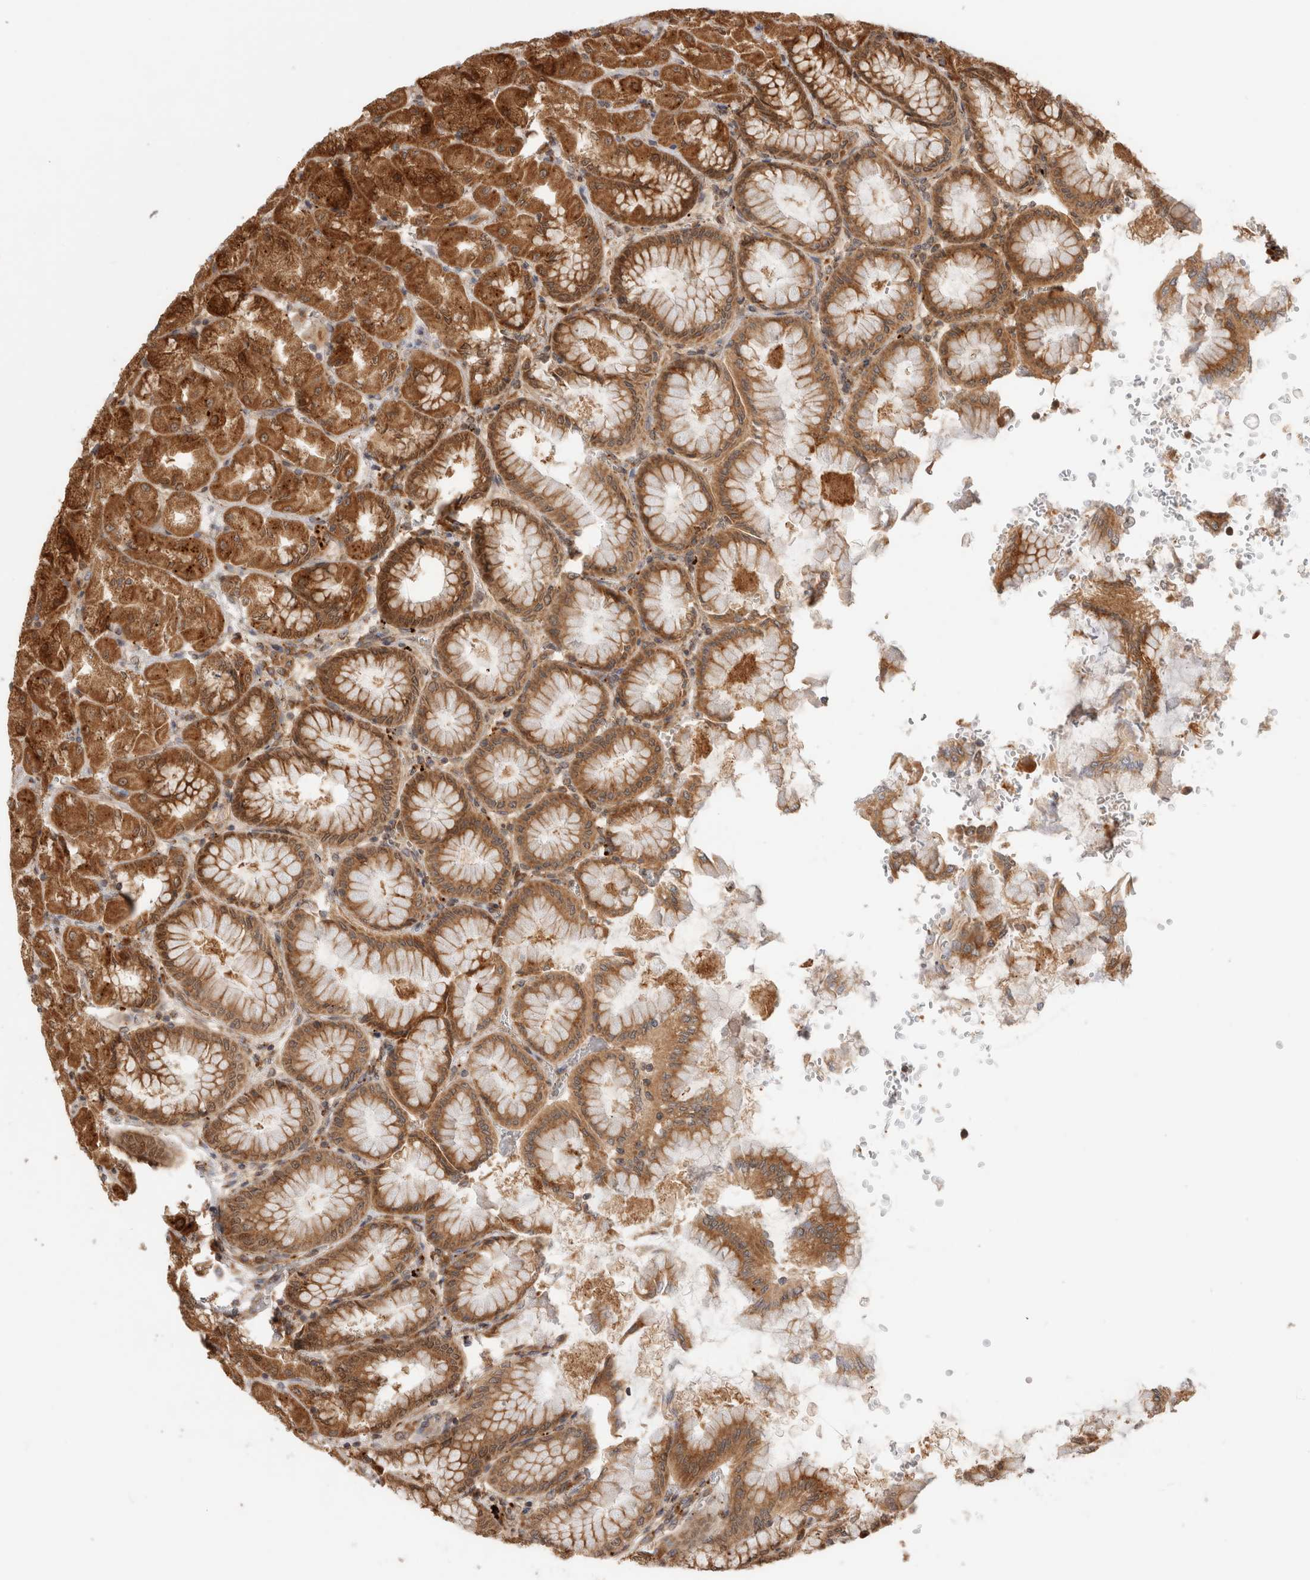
{"staining": {"intensity": "strong", "quantity": ">75%", "location": "cytoplasmic/membranous"}, "tissue": "stomach", "cell_type": "Glandular cells", "image_type": "normal", "snomed": [{"axis": "morphology", "description": "Normal tissue, NOS"}, {"axis": "topography", "description": "Stomach, upper"}], "caption": "A brown stain labels strong cytoplasmic/membranous positivity of a protein in glandular cells of normal human stomach.", "gene": "ACTL9", "patient": {"sex": "female", "age": 56}}